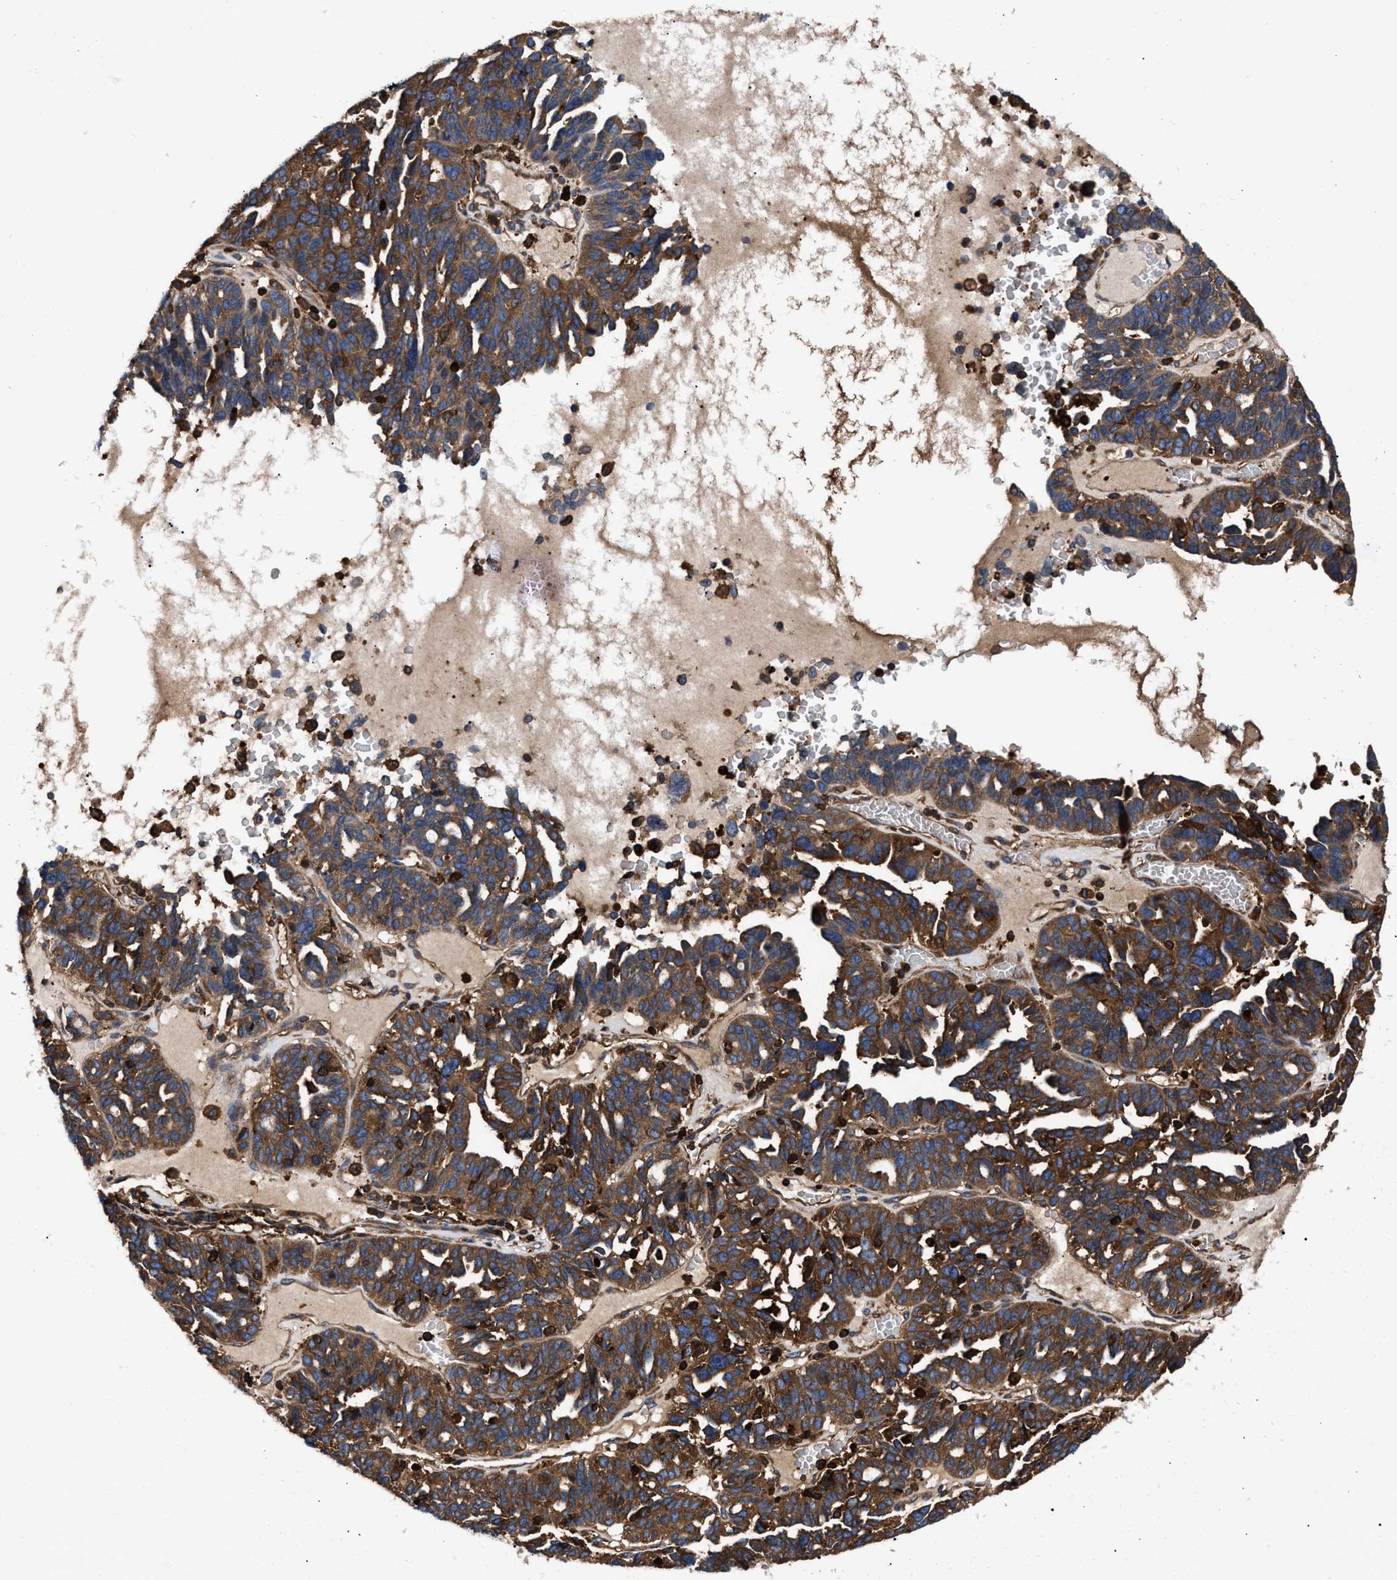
{"staining": {"intensity": "strong", "quantity": ">75%", "location": "cytoplasmic/membranous"}, "tissue": "ovarian cancer", "cell_type": "Tumor cells", "image_type": "cancer", "snomed": [{"axis": "morphology", "description": "Cystadenocarcinoma, serous, NOS"}, {"axis": "topography", "description": "Ovary"}], "caption": "Immunohistochemical staining of ovarian cancer (serous cystadenocarcinoma) displays strong cytoplasmic/membranous protein positivity in approximately >75% of tumor cells.", "gene": "KYAT1", "patient": {"sex": "female", "age": 59}}